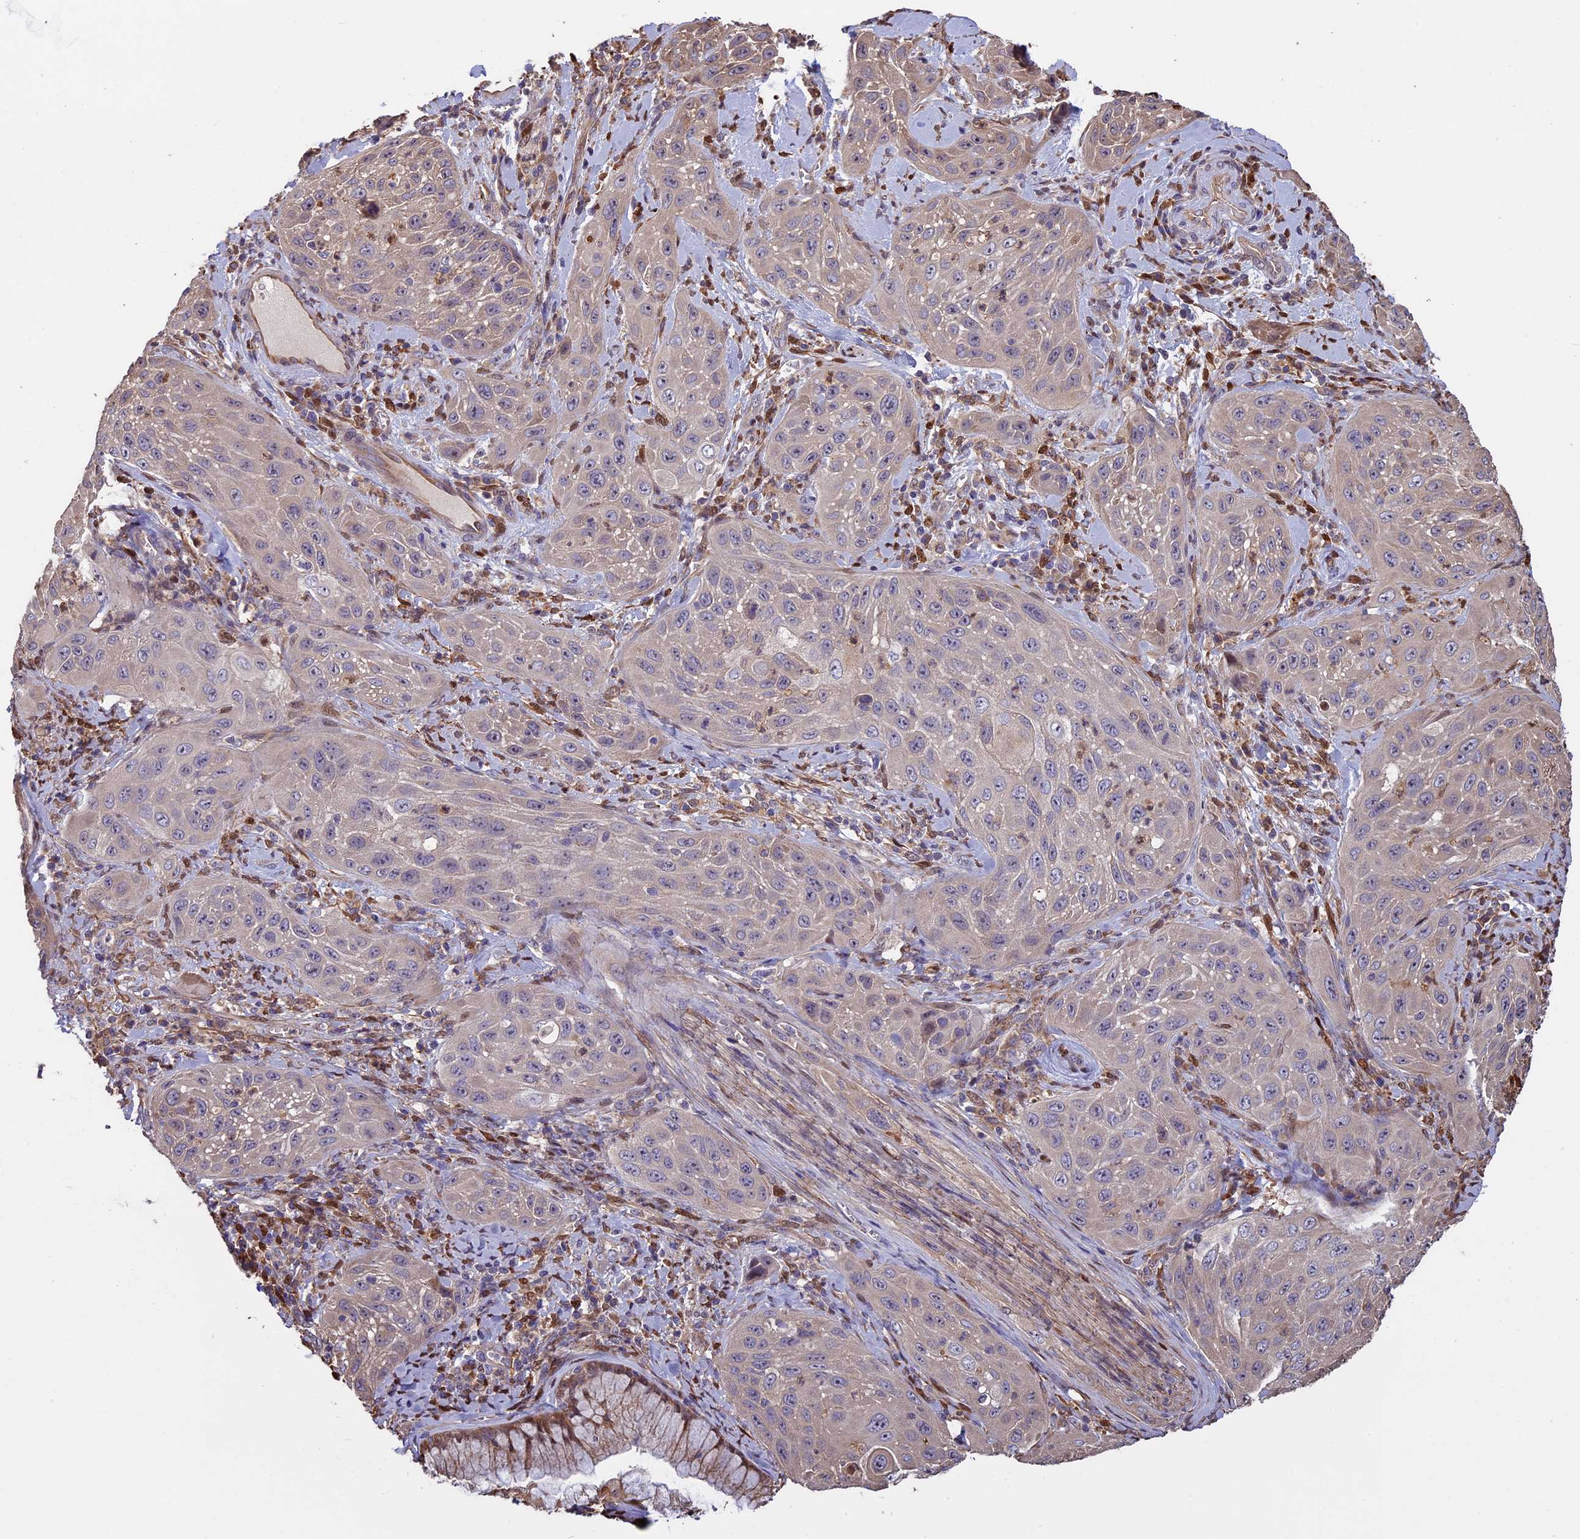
{"staining": {"intensity": "weak", "quantity": "<25%", "location": "cytoplasmic/membranous"}, "tissue": "cervical cancer", "cell_type": "Tumor cells", "image_type": "cancer", "snomed": [{"axis": "morphology", "description": "Squamous cell carcinoma, NOS"}, {"axis": "topography", "description": "Cervix"}], "caption": "Immunohistochemistry of human cervical cancer displays no positivity in tumor cells.", "gene": "VWA3A", "patient": {"sex": "female", "age": 42}}